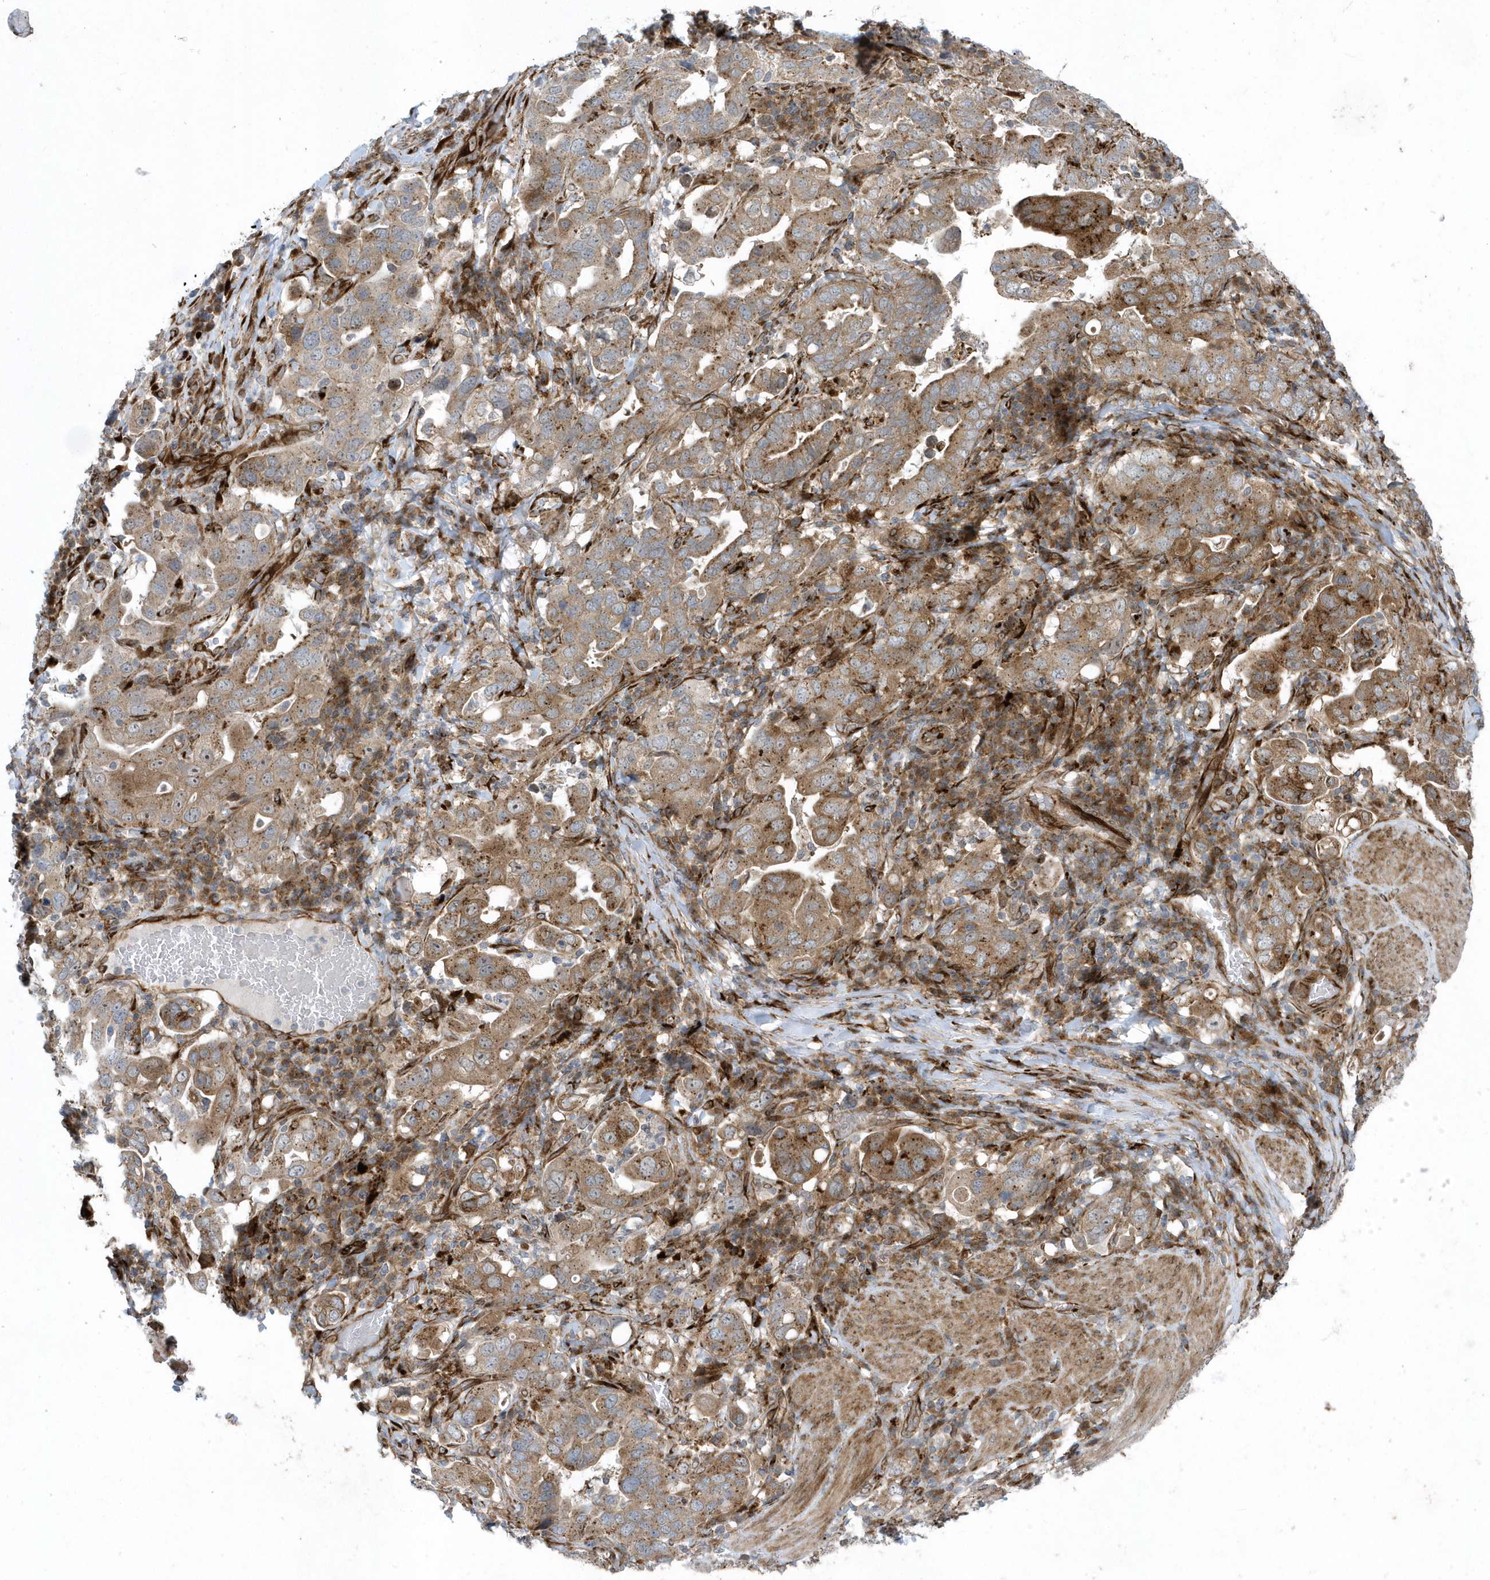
{"staining": {"intensity": "moderate", "quantity": ">75%", "location": "cytoplasmic/membranous"}, "tissue": "stomach cancer", "cell_type": "Tumor cells", "image_type": "cancer", "snomed": [{"axis": "morphology", "description": "Adenocarcinoma, NOS"}, {"axis": "topography", "description": "Stomach, upper"}], "caption": "Approximately >75% of tumor cells in adenocarcinoma (stomach) reveal moderate cytoplasmic/membranous protein expression as visualized by brown immunohistochemical staining.", "gene": "FAM98A", "patient": {"sex": "male", "age": 62}}